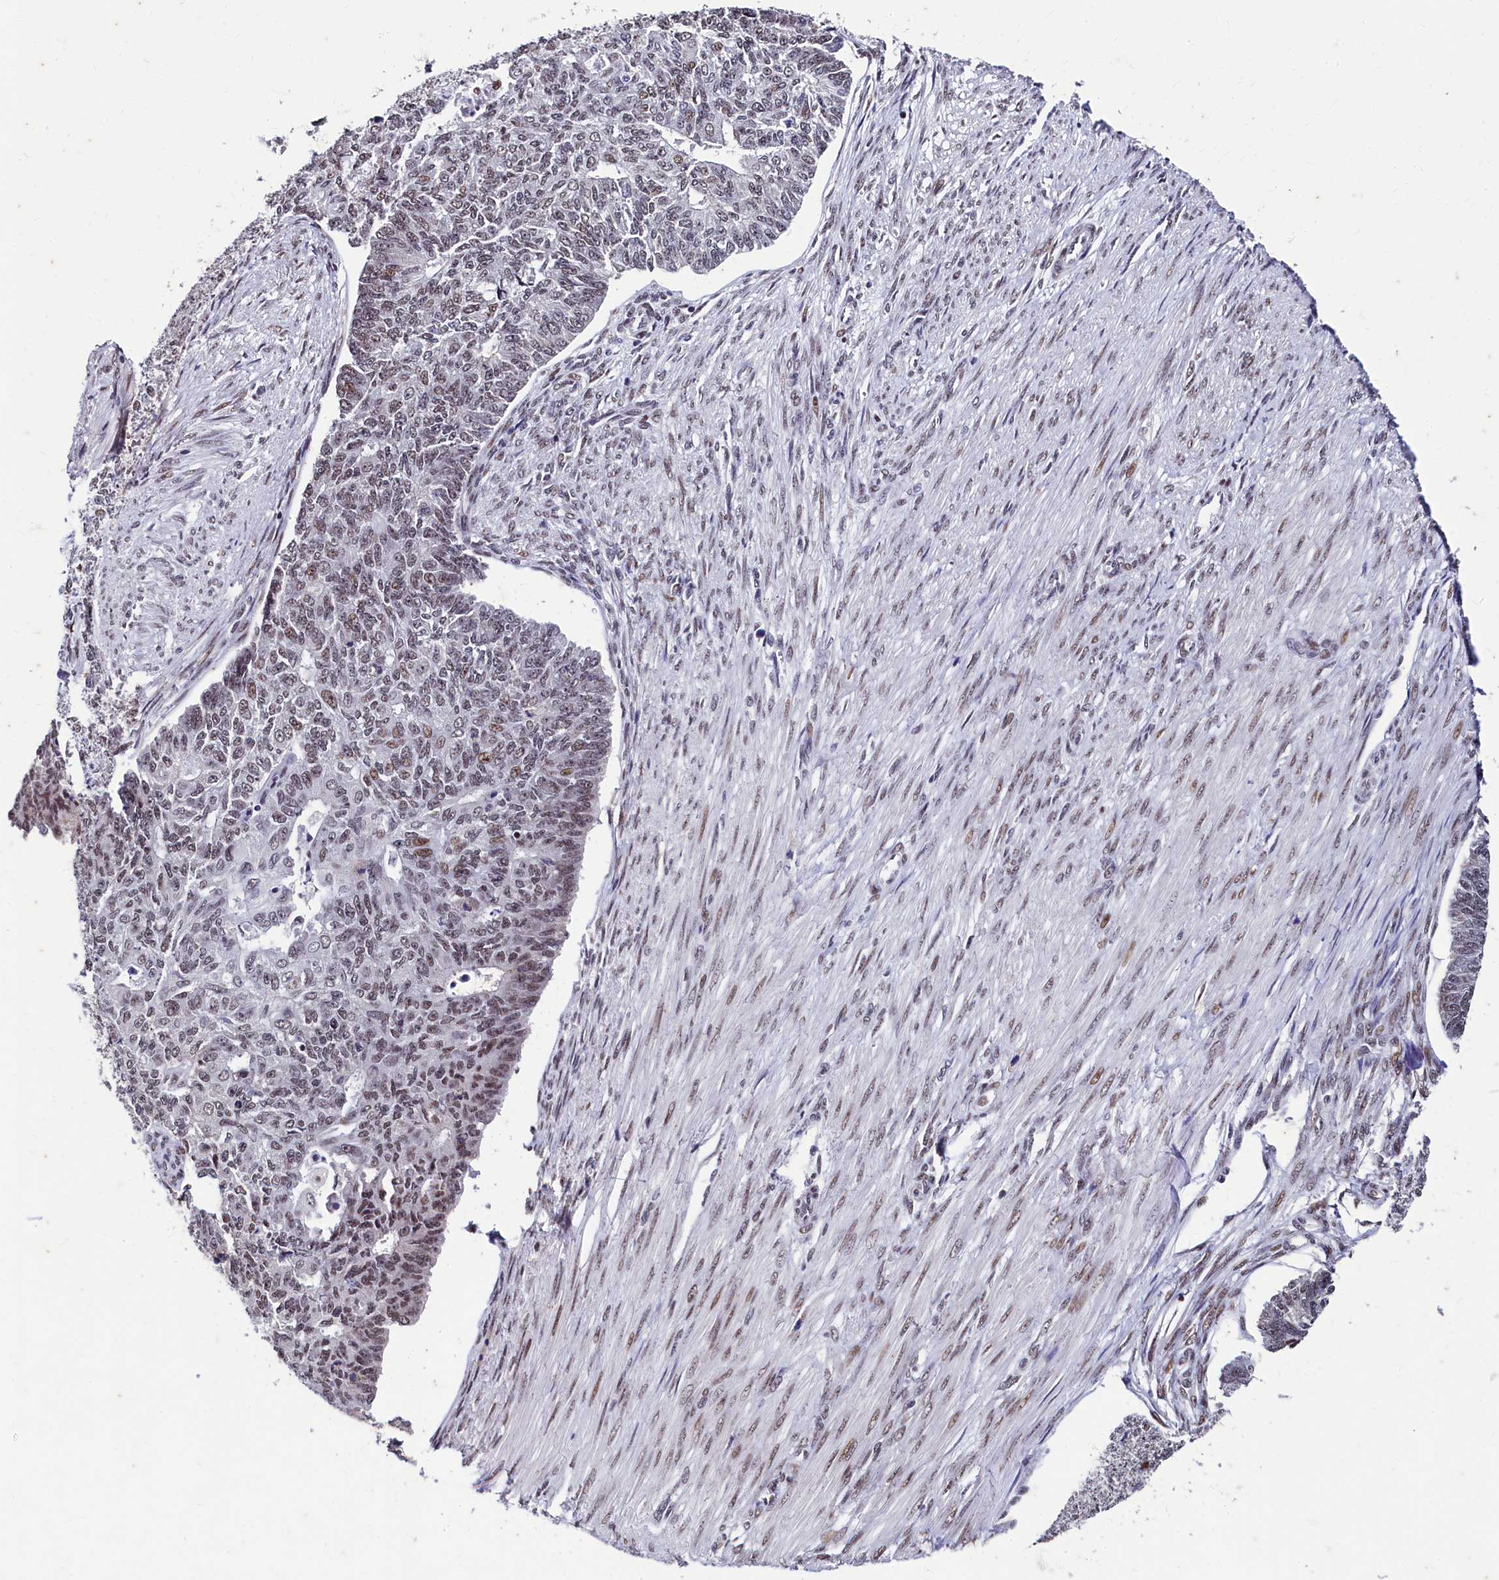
{"staining": {"intensity": "weak", "quantity": "25%-75%", "location": "nuclear"}, "tissue": "endometrial cancer", "cell_type": "Tumor cells", "image_type": "cancer", "snomed": [{"axis": "morphology", "description": "Adenocarcinoma, NOS"}, {"axis": "topography", "description": "Endometrium"}], "caption": "High-power microscopy captured an immunohistochemistry (IHC) histopathology image of endometrial adenocarcinoma, revealing weak nuclear expression in approximately 25%-75% of tumor cells. (Stains: DAB (3,3'-diaminobenzidine) in brown, nuclei in blue, Microscopy: brightfield microscopy at high magnification).", "gene": "CPSF7", "patient": {"sex": "female", "age": 32}}